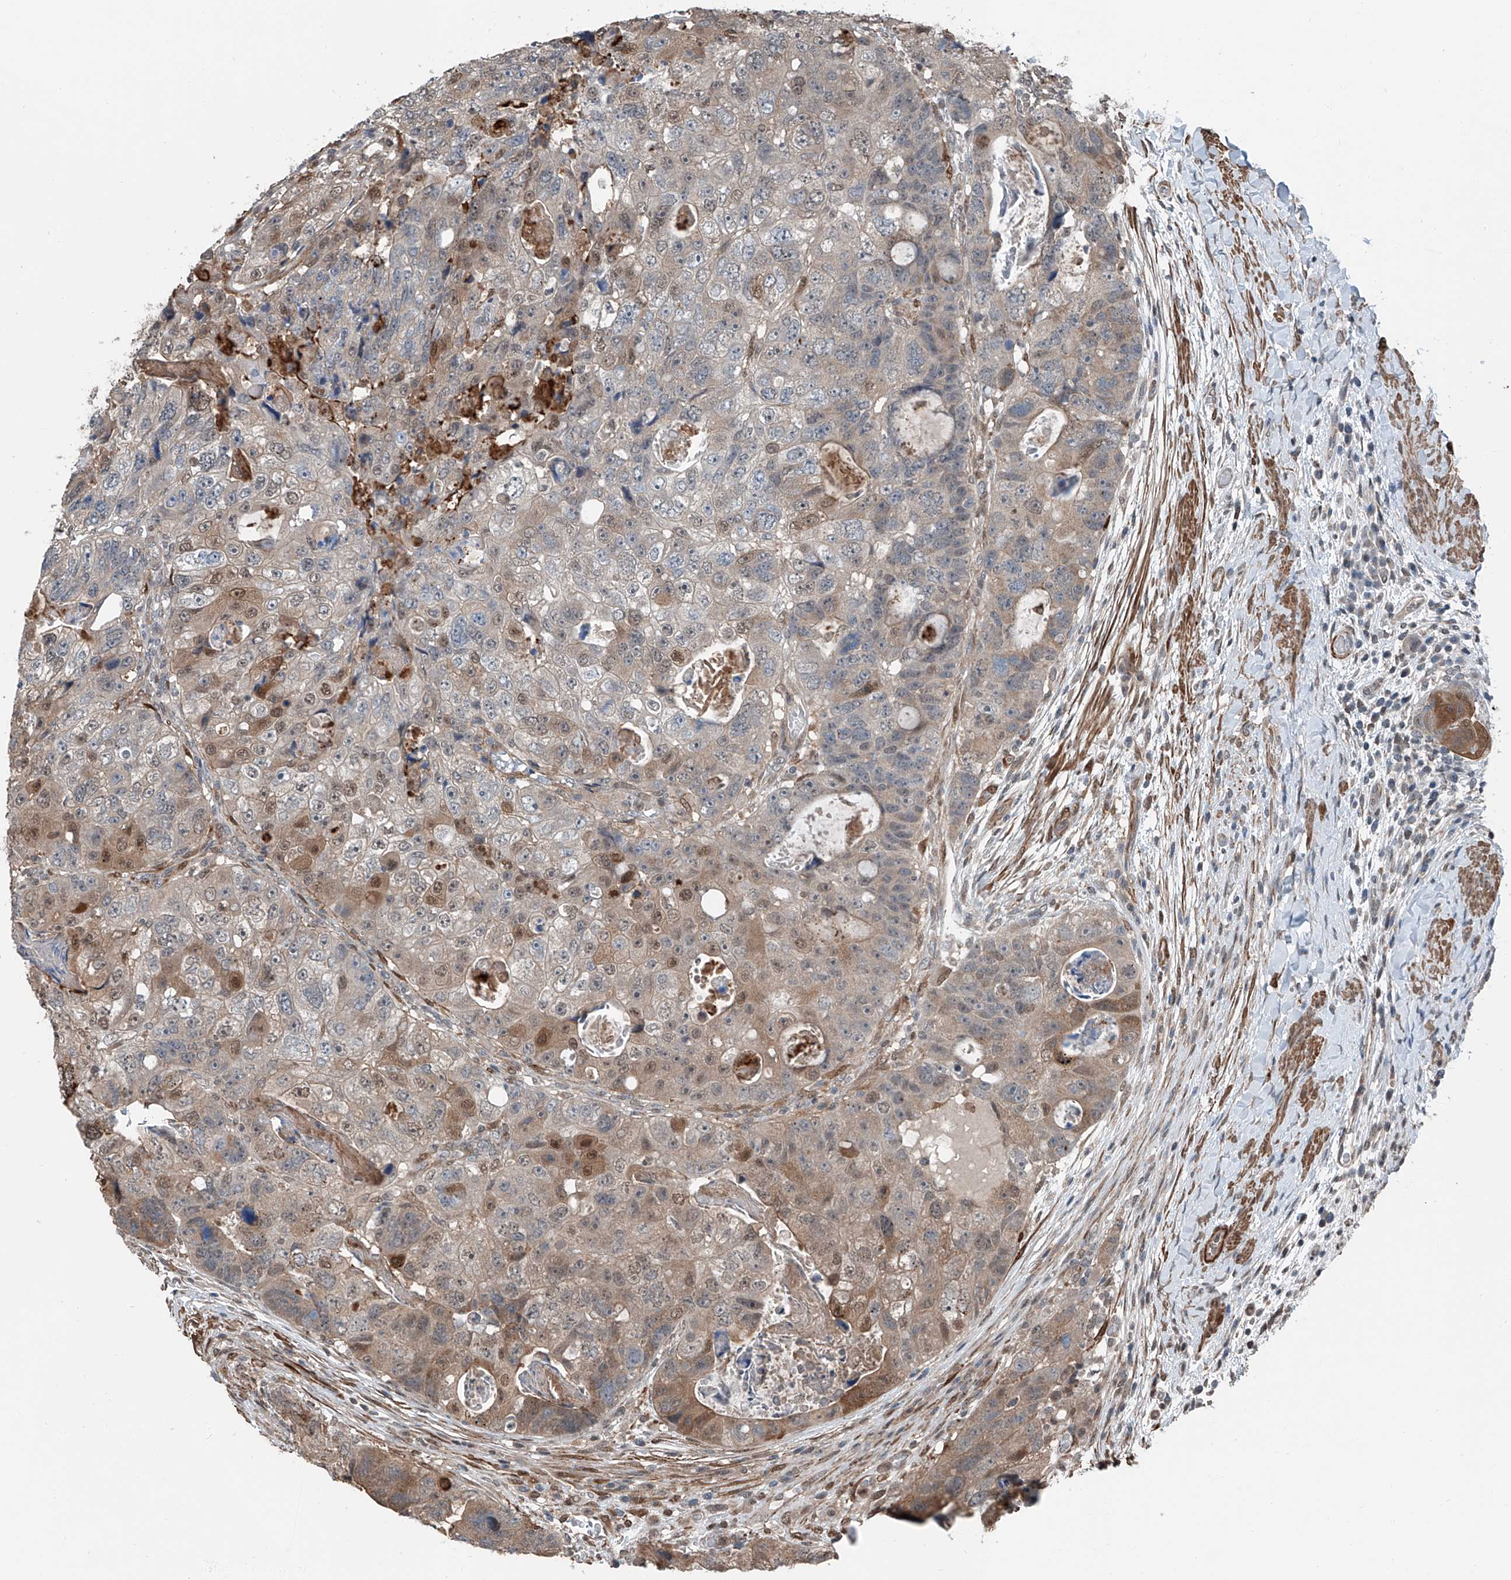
{"staining": {"intensity": "moderate", "quantity": "<25%", "location": "cytoplasmic/membranous,nuclear"}, "tissue": "colorectal cancer", "cell_type": "Tumor cells", "image_type": "cancer", "snomed": [{"axis": "morphology", "description": "Adenocarcinoma, NOS"}, {"axis": "topography", "description": "Rectum"}], "caption": "Tumor cells exhibit low levels of moderate cytoplasmic/membranous and nuclear positivity in approximately <25% of cells in human colorectal adenocarcinoma.", "gene": "HSPA6", "patient": {"sex": "male", "age": 59}}